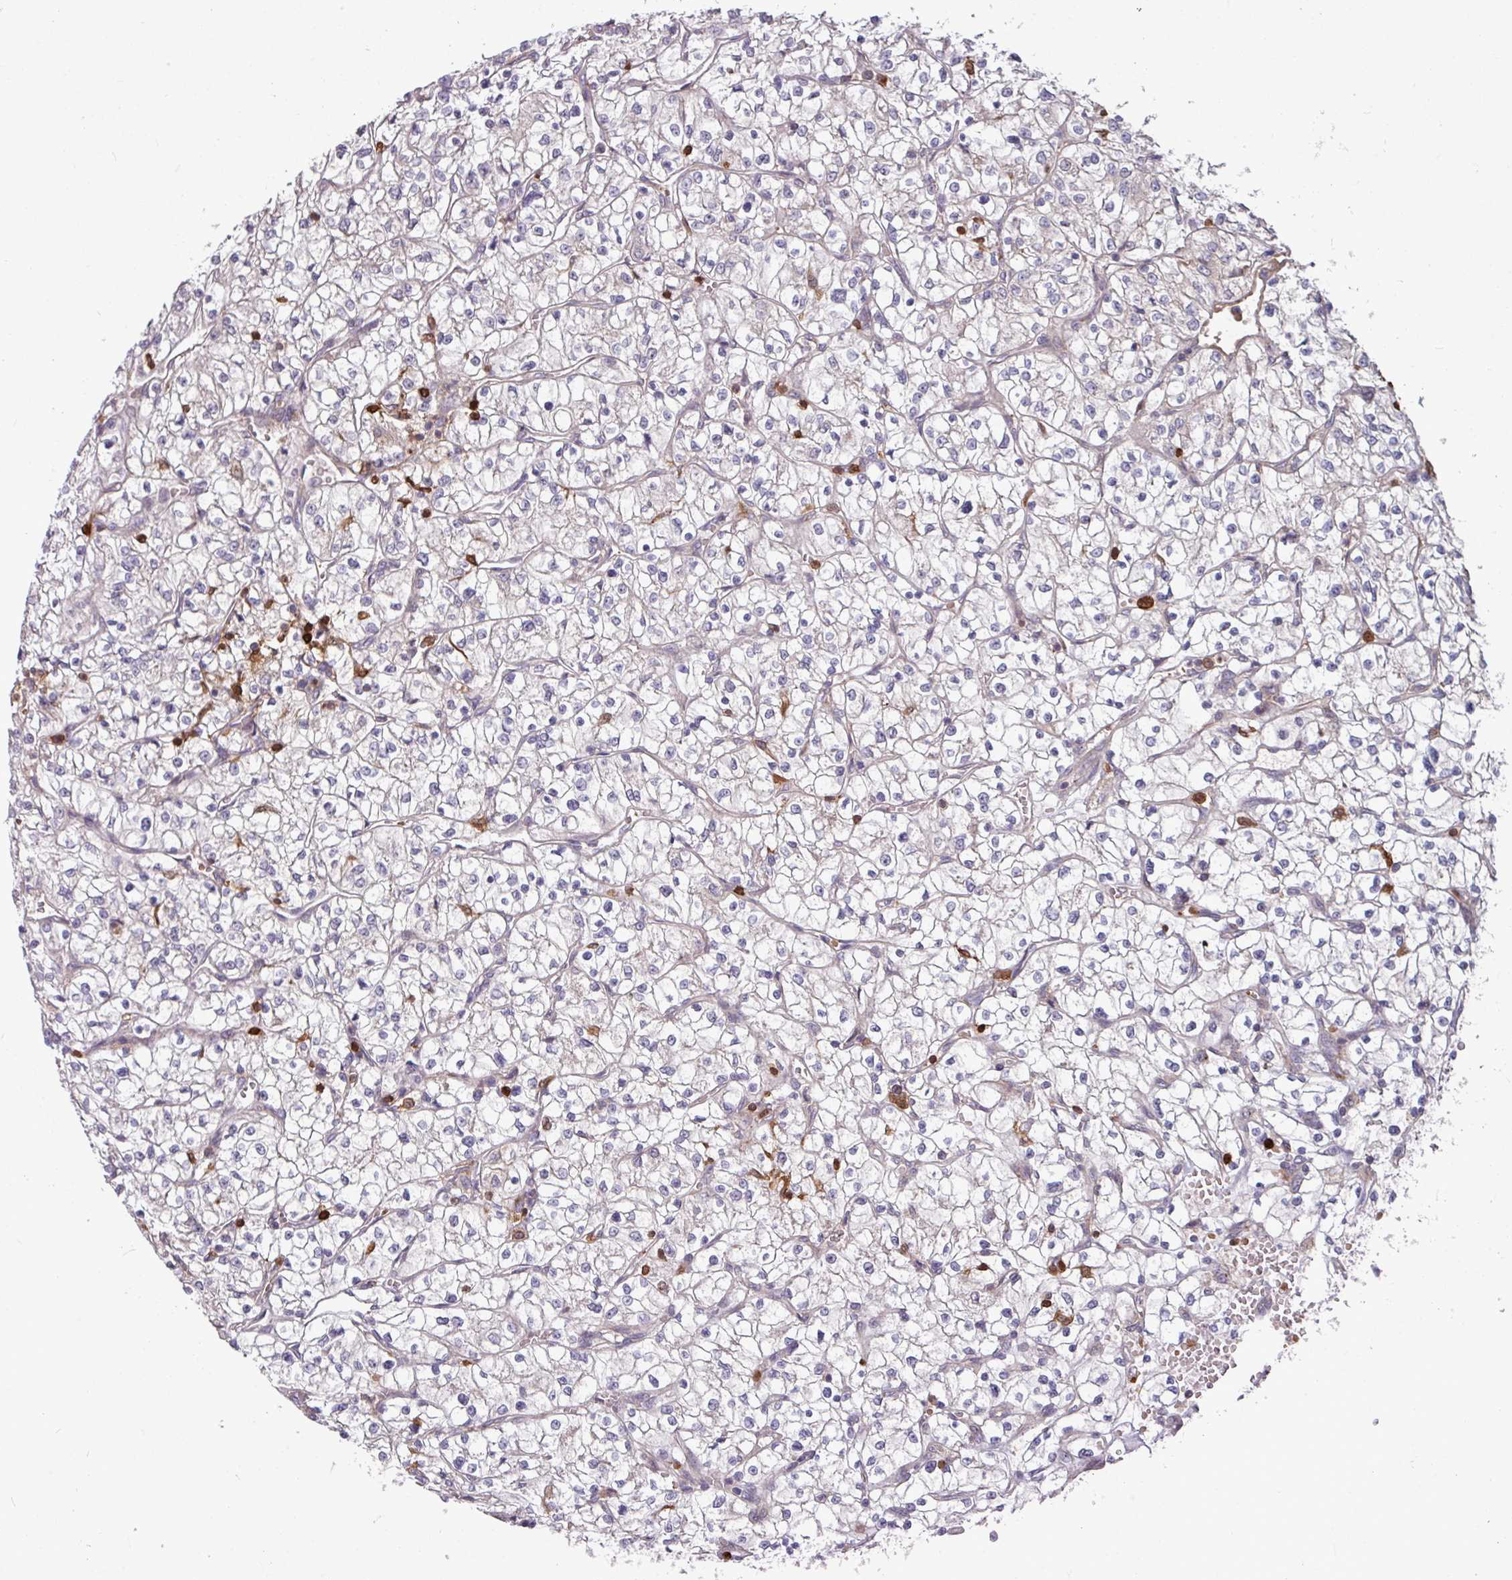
{"staining": {"intensity": "negative", "quantity": "none", "location": "none"}, "tissue": "renal cancer", "cell_type": "Tumor cells", "image_type": "cancer", "snomed": [{"axis": "morphology", "description": "Adenocarcinoma, NOS"}, {"axis": "topography", "description": "Kidney"}], "caption": "DAB immunohistochemical staining of renal adenocarcinoma displays no significant positivity in tumor cells.", "gene": "SEC61G", "patient": {"sex": "female", "age": 64}}